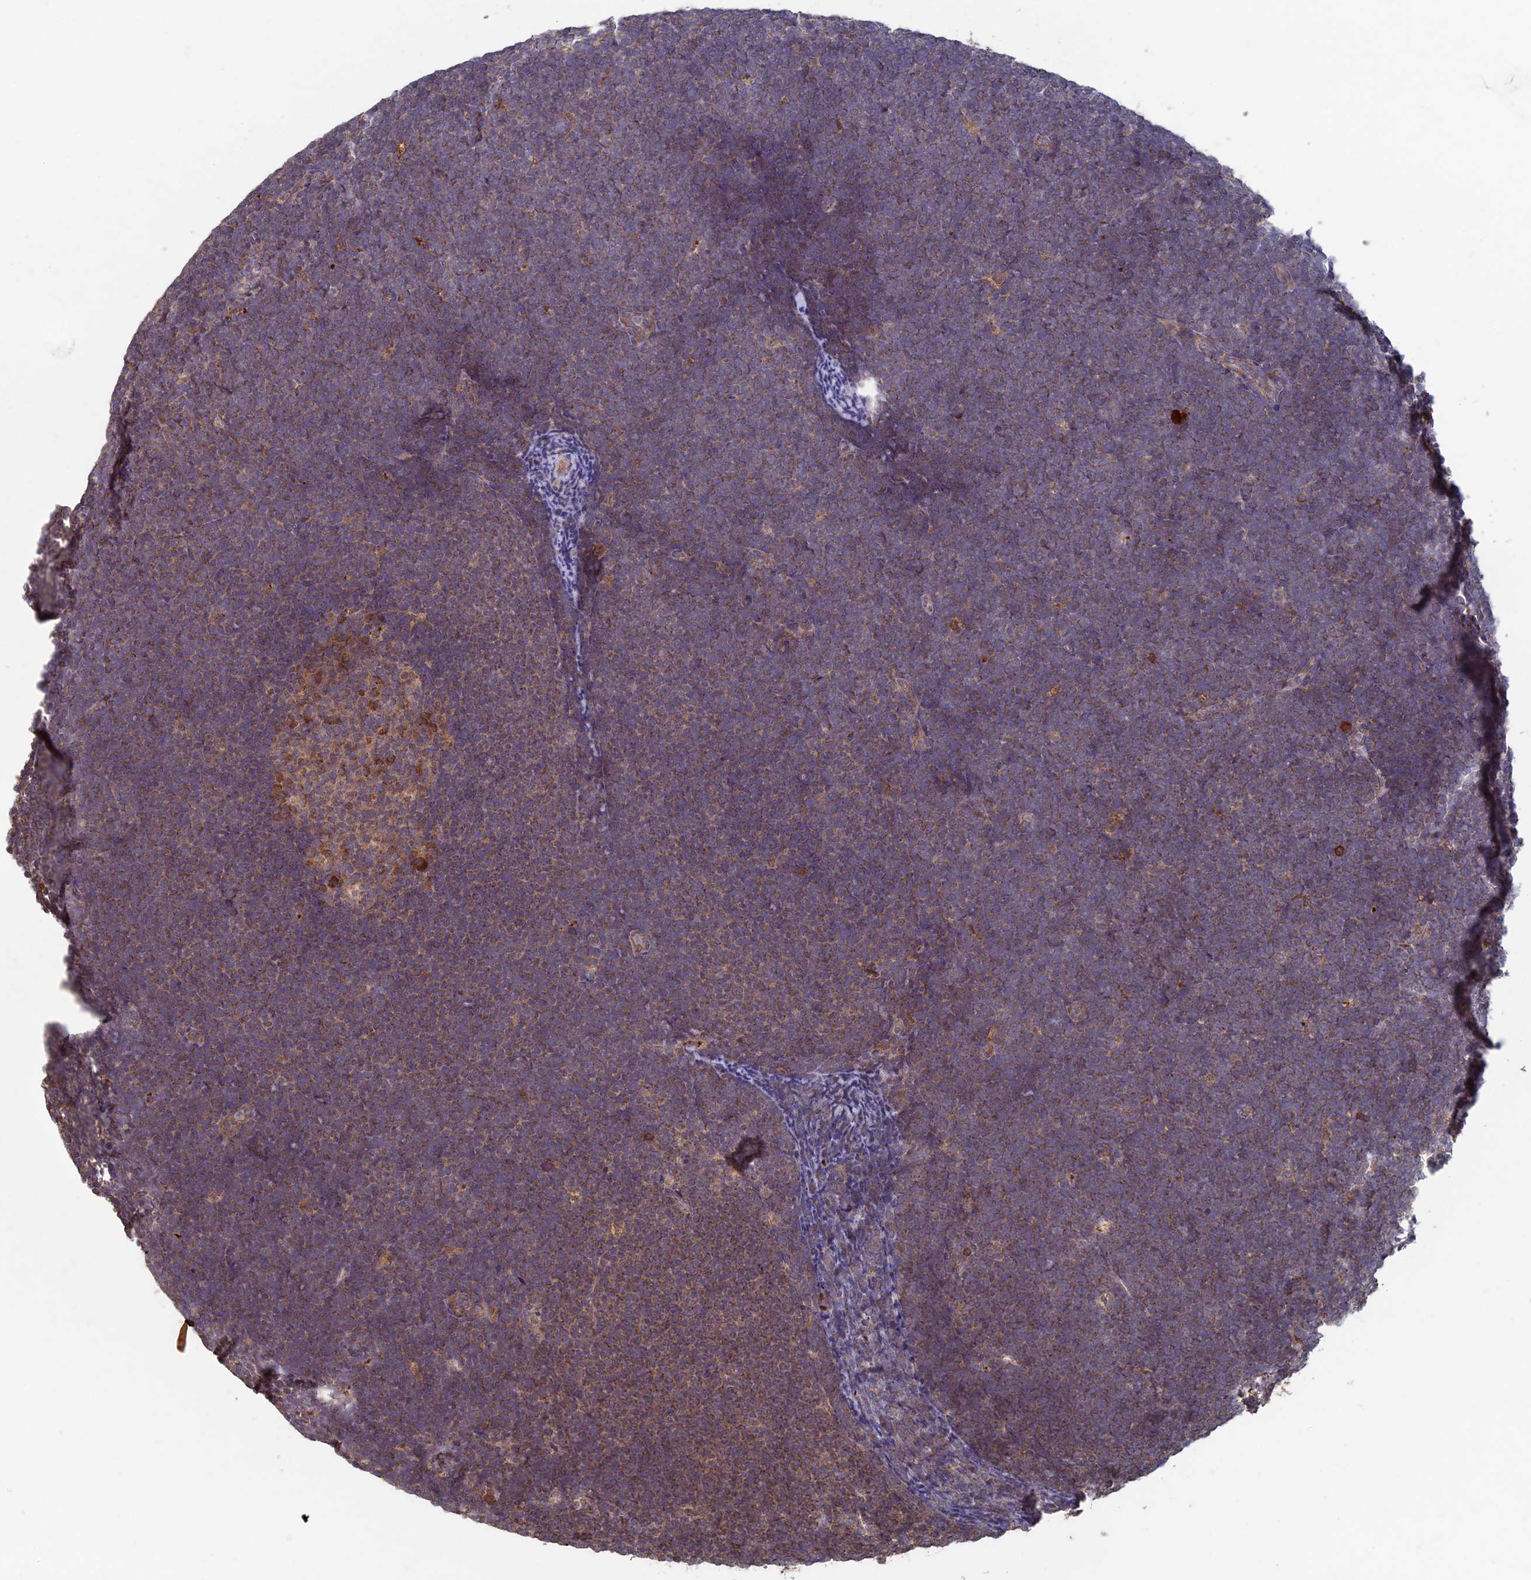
{"staining": {"intensity": "moderate", "quantity": "25%-75%", "location": "cytoplasmic/membranous"}, "tissue": "lymphoma", "cell_type": "Tumor cells", "image_type": "cancer", "snomed": [{"axis": "morphology", "description": "Malignant lymphoma, non-Hodgkin's type, High grade"}, {"axis": "topography", "description": "Lymph node"}], "caption": "Immunohistochemistry (IHC) of human lymphoma displays medium levels of moderate cytoplasmic/membranous staining in approximately 25%-75% of tumor cells. (DAB IHC with brightfield microscopy, high magnification).", "gene": "RCCD1", "patient": {"sex": "male", "age": 13}}